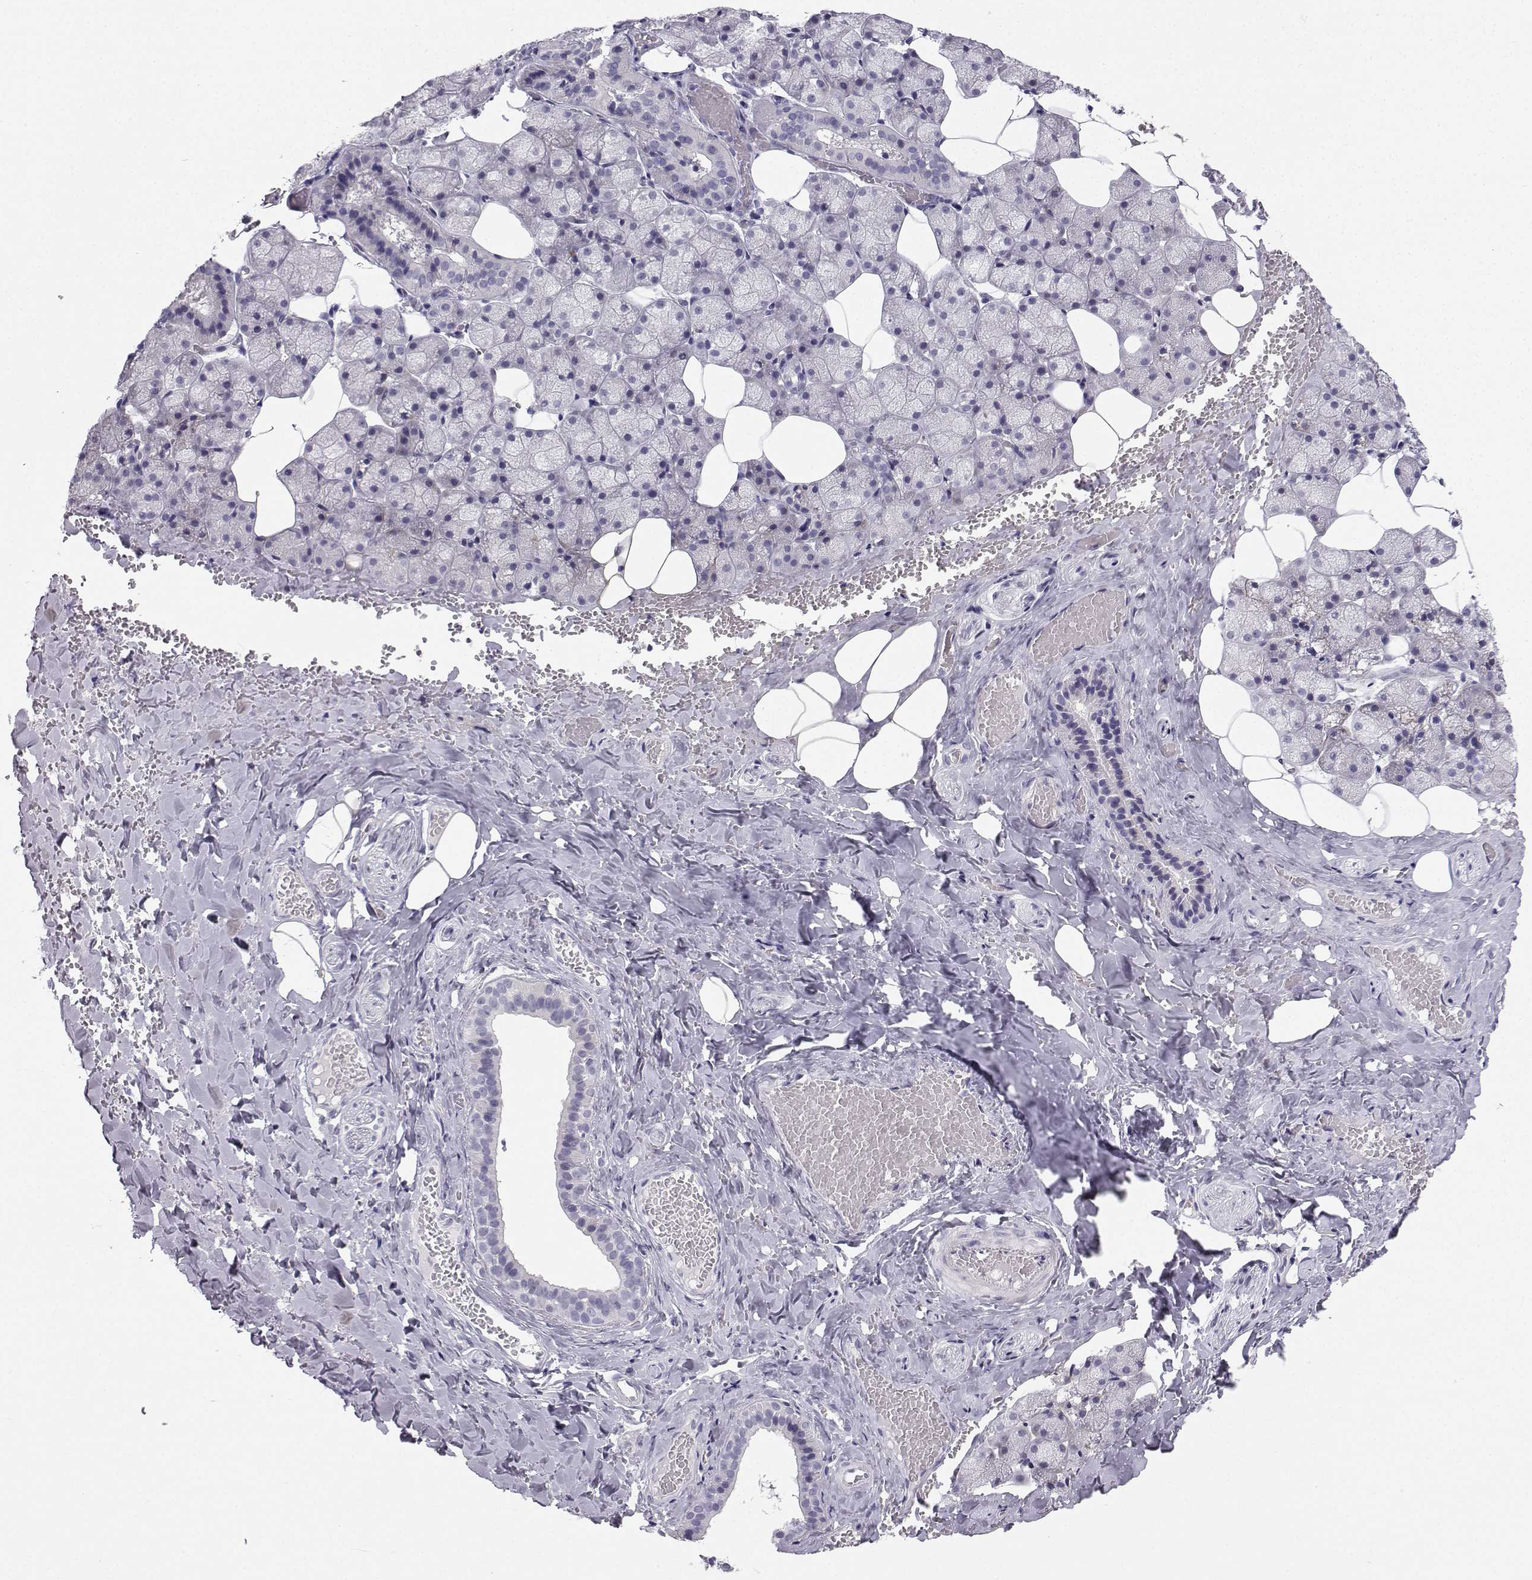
{"staining": {"intensity": "negative", "quantity": "none", "location": "none"}, "tissue": "salivary gland", "cell_type": "Glandular cells", "image_type": "normal", "snomed": [{"axis": "morphology", "description": "Normal tissue, NOS"}, {"axis": "topography", "description": "Salivary gland"}], "caption": "Image shows no protein expression in glandular cells of benign salivary gland. (Brightfield microscopy of DAB (3,3'-diaminobenzidine) immunohistochemistry at high magnification).", "gene": "SYCE1", "patient": {"sex": "male", "age": 38}}